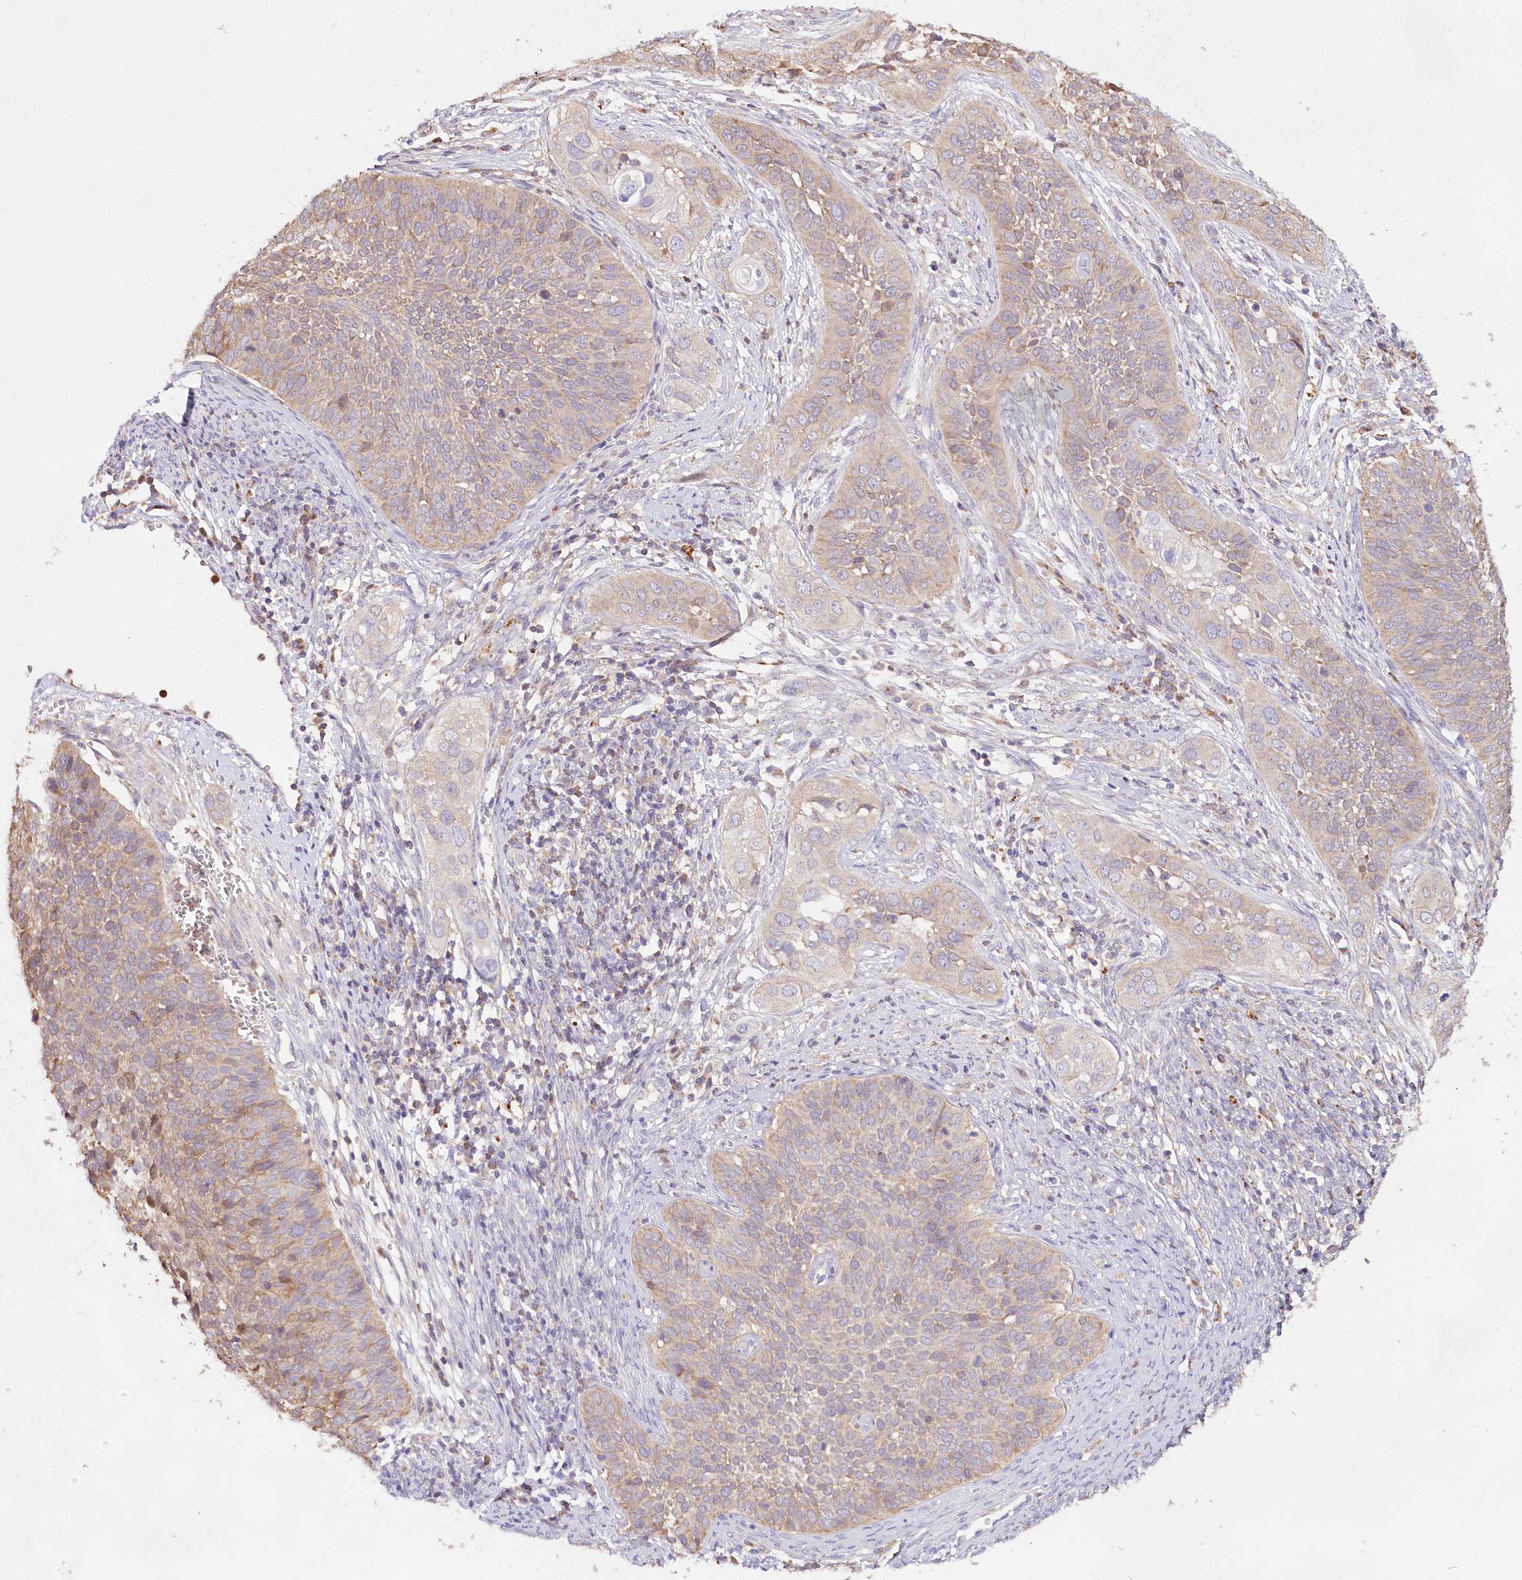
{"staining": {"intensity": "weak", "quantity": "25%-75%", "location": "cytoplasmic/membranous"}, "tissue": "cervical cancer", "cell_type": "Tumor cells", "image_type": "cancer", "snomed": [{"axis": "morphology", "description": "Squamous cell carcinoma, NOS"}, {"axis": "topography", "description": "Cervix"}], "caption": "The image exhibits staining of cervical squamous cell carcinoma, revealing weak cytoplasmic/membranous protein staining (brown color) within tumor cells.", "gene": "TASOR2", "patient": {"sex": "female", "age": 34}}